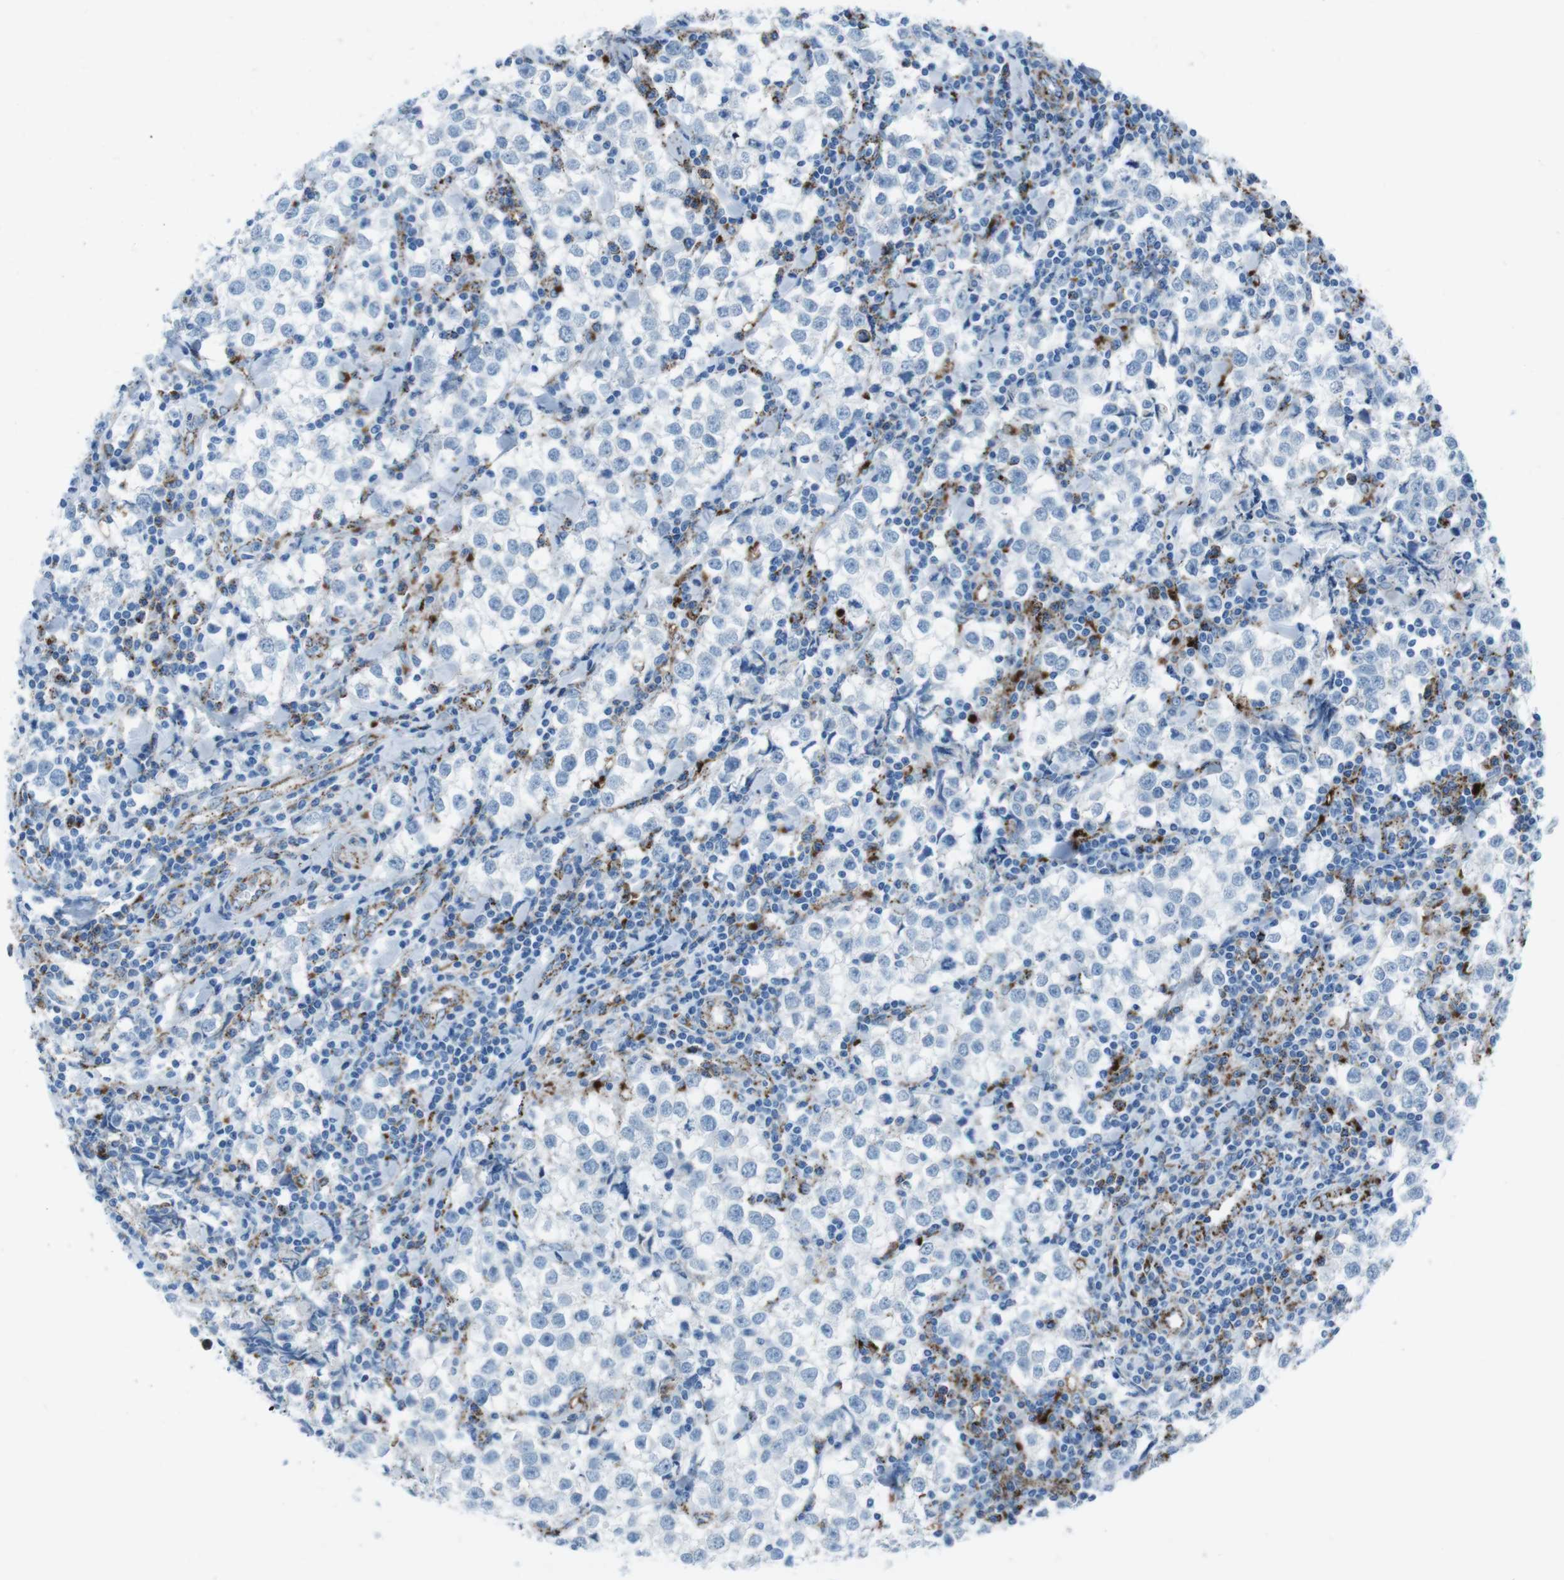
{"staining": {"intensity": "negative", "quantity": "none", "location": "none"}, "tissue": "testis cancer", "cell_type": "Tumor cells", "image_type": "cancer", "snomed": [{"axis": "morphology", "description": "Seminoma, NOS"}, {"axis": "morphology", "description": "Carcinoma, Embryonal, NOS"}, {"axis": "topography", "description": "Testis"}], "caption": "An image of human testis seminoma is negative for staining in tumor cells.", "gene": "SCARB2", "patient": {"sex": "male", "age": 36}}